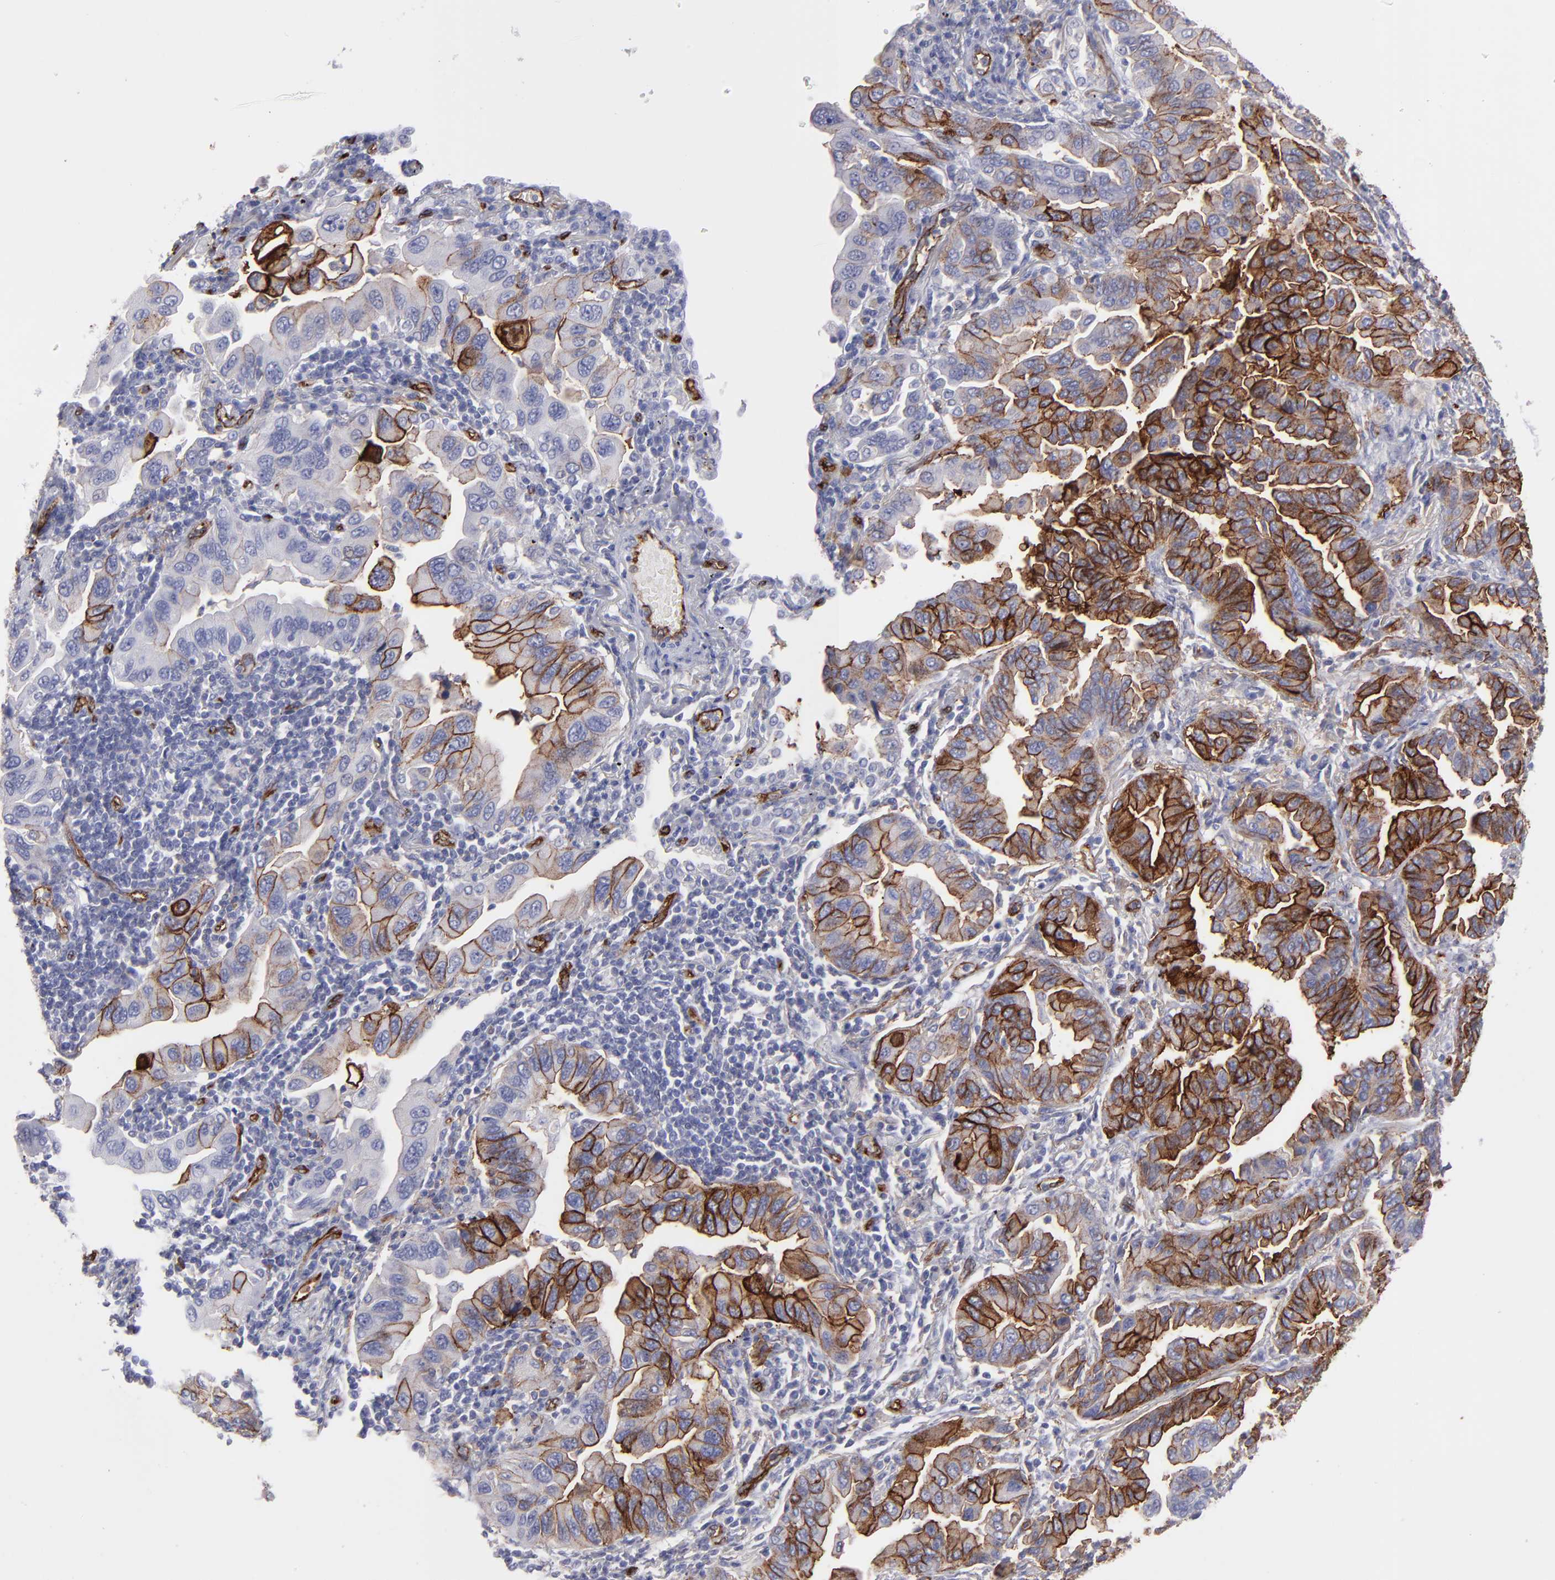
{"staining": {"intensity": "strong", "quantity": "25%-75%", "location": "cytoplasmic/membranous"}, "tissue": "lung cancer", "cell_type": "Tumor cells", "image_type": "cancer", "snomed": [{"axis": "morphology", "description": "Adenocarcinoma, NOS"}, {"axis": "topography", "description": "Lung"}], "caption": "Adenocarcinoma (lung) stained with a protein marker exhibits strong staining in tumor cells.", "gene": "AHNAK2", "patient": {"sex": "female", "age": 65}}